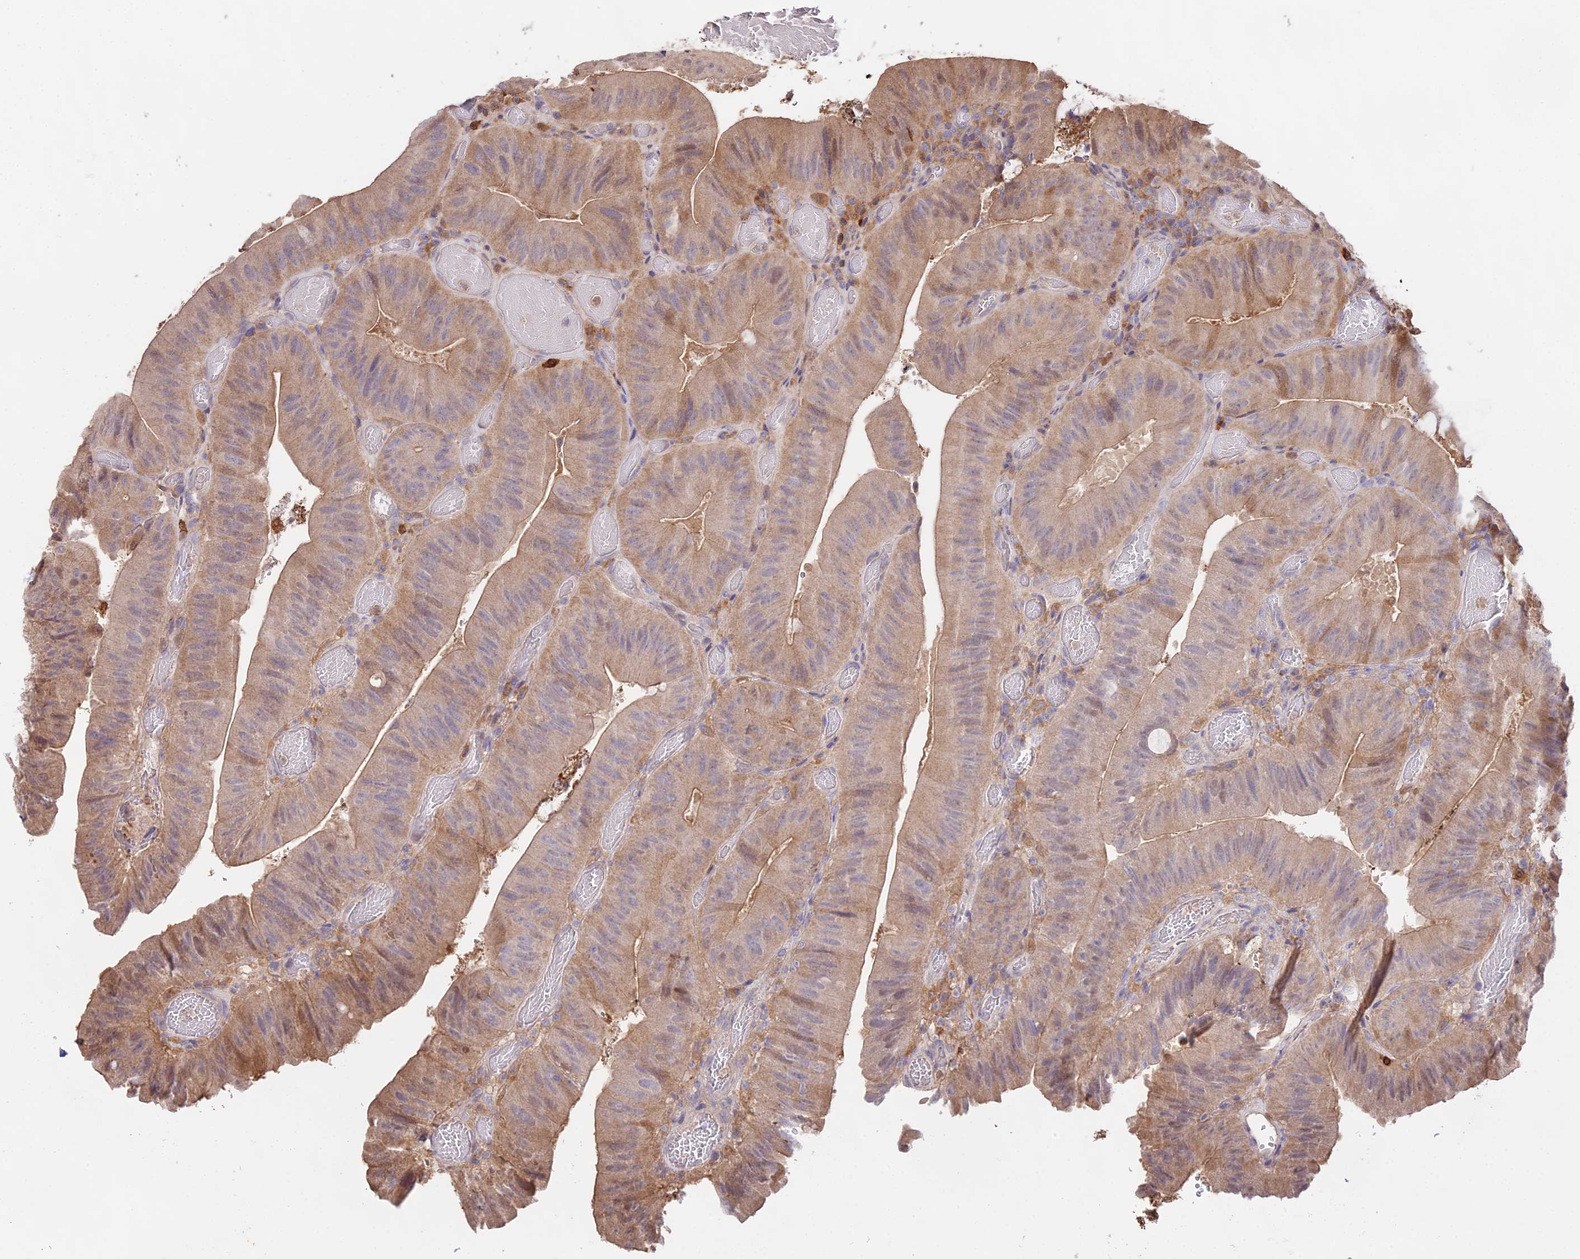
{"staining": {"intensity": "moderate", "quantity": ">75%", "location": "cytoplasmic/membranous"}, "tissue": "colorectal cancer", "cell_type": "Tumor cells", "image_type": "cancer", "snomed": [{"axis": "morphology", "description": "Adenocarcinoma, NOS"}, {"axis": "topography", "description": "Colon"}], "caption": "Moderate cytoplasmic/membranous staining is appreciated in about >75% of tumor cells in colorectal cancer. Ihc stains the protein of interest in brown and the nuclei are stained blue.", "gene": "FBP1", "patient": {"sex": "female", "age": 43}}